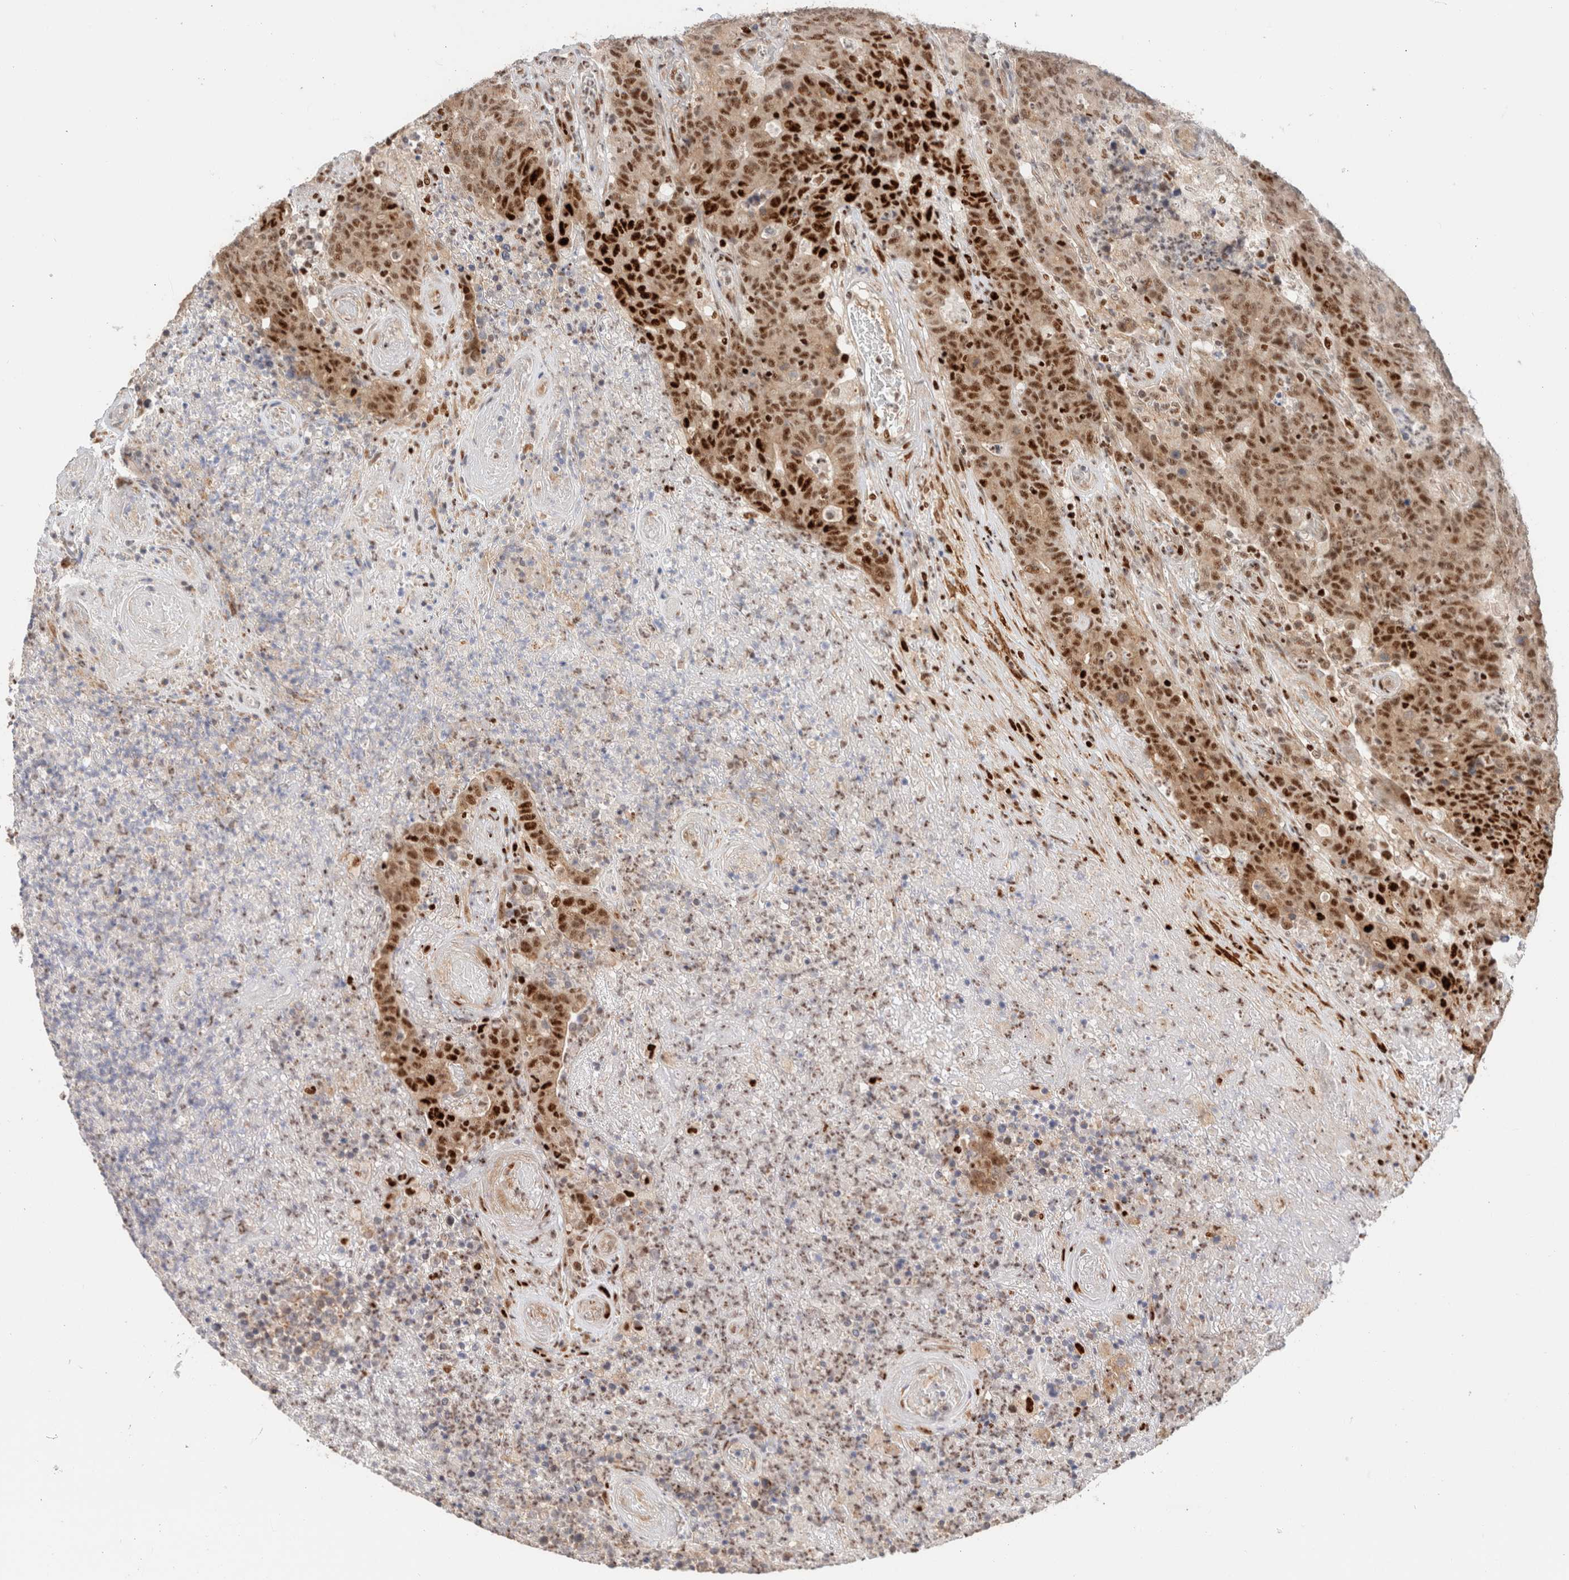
{"staining": {"intensity": "strong", "quantity": ">75%", "location": "cytoplasmic/membranous,nuclear"}, "tissue": "colorectal cancer", "cell_type": "Tumor cells", "image_type": "cancer", "snomed": [{"axis": "morphology", "description": "Normal tissue, NOS"}, {"axis": "morphology", "description": "Adenocarcinoma, NOS"}, {"axis": "topography", "description": "Colon"}], "caption": "The photomicrograph reveals a brown stain indicating the presence of a protein in the cytoplasmic/membranous and nuclear of tumor cells in colorectal cancer (adenocarcinoma).", "gene": "ID3", "patient": {"sex": "female", "age": 75}}